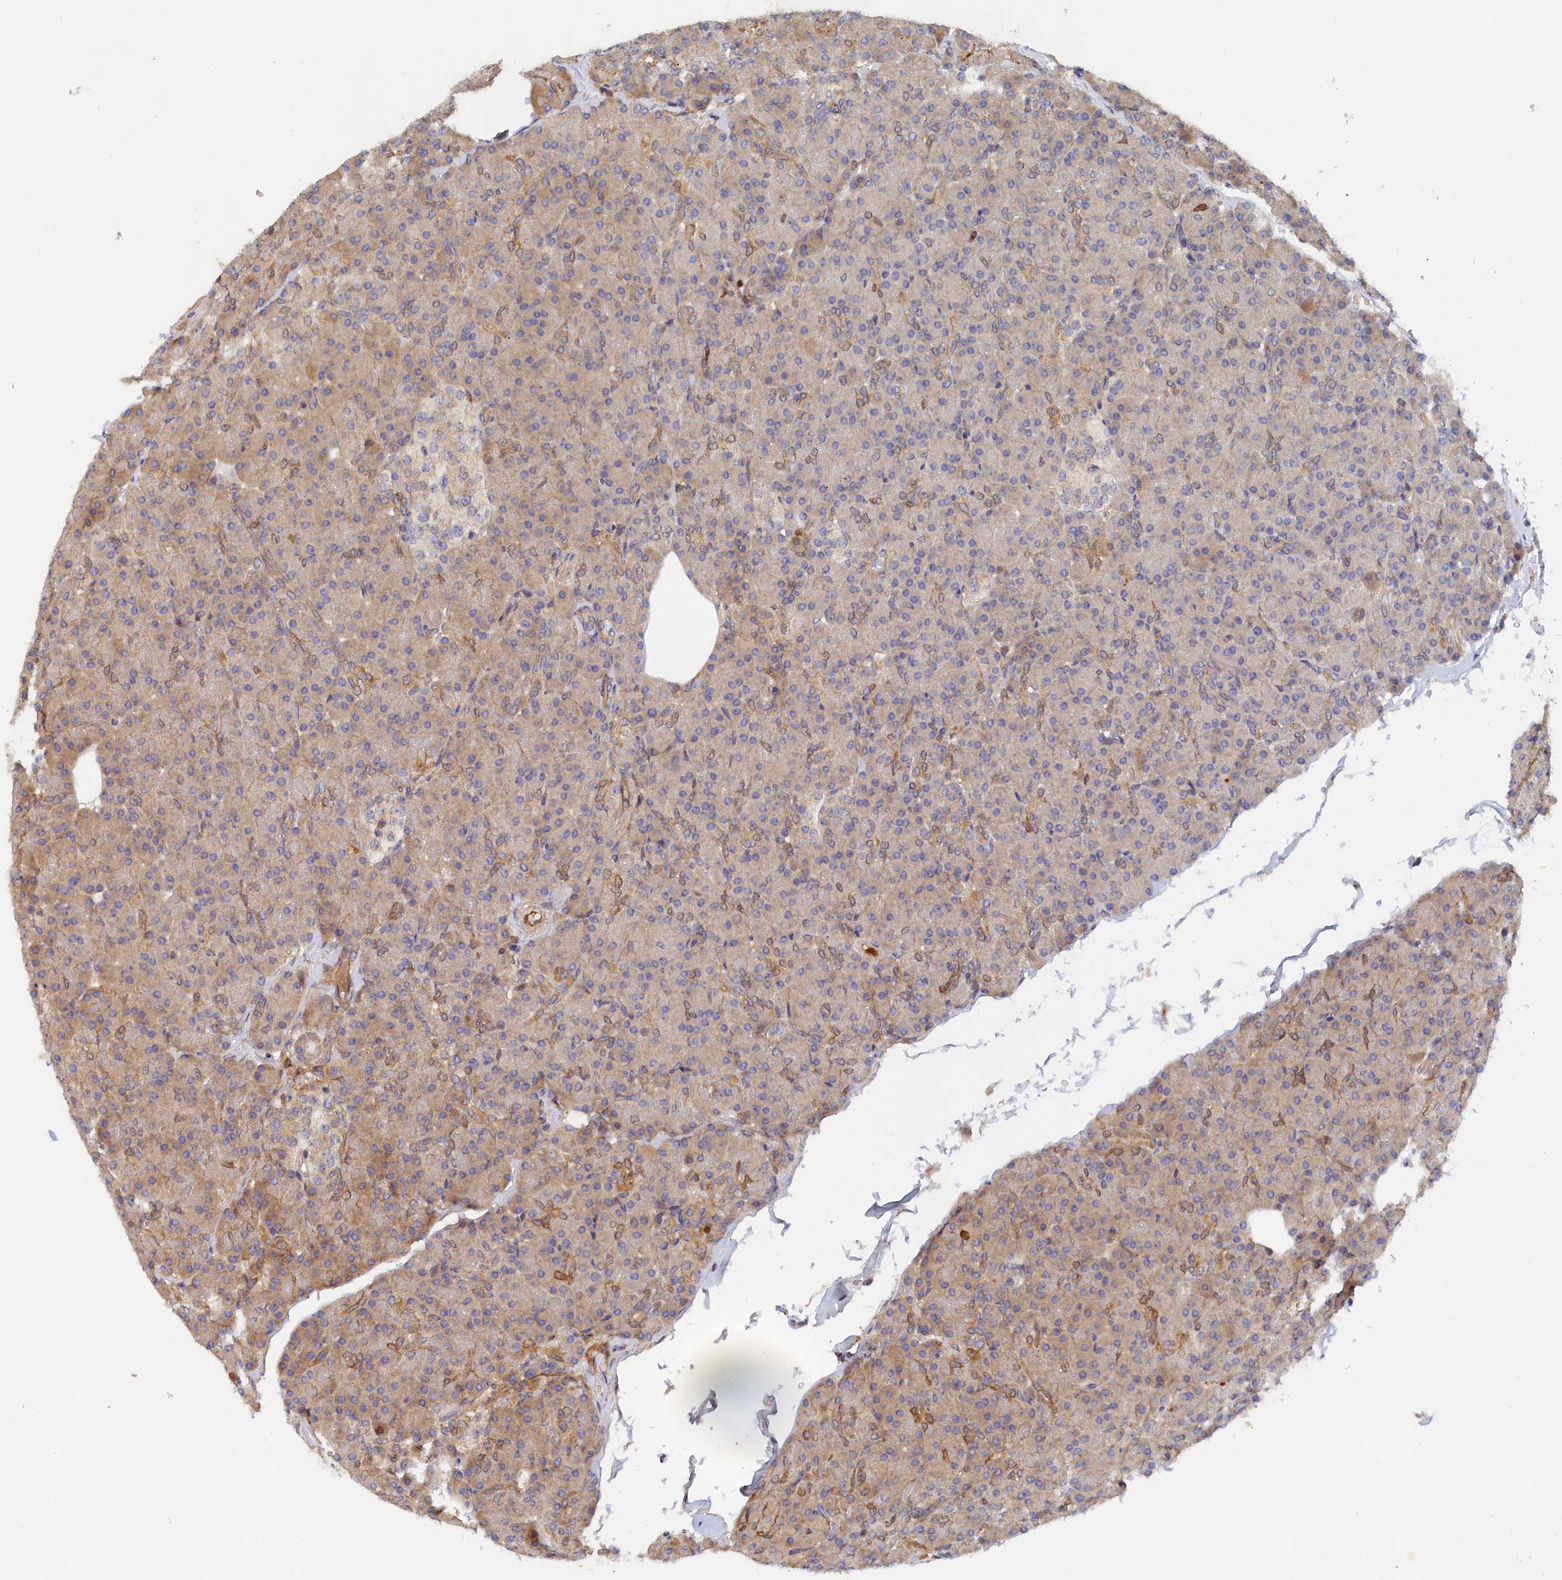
{"staining": {"intensity": "moderate", "quantity": ">75%", "location": "cytoplasmic/membranous"}, "tissue": "pancreas", "cell_type": "Exocrine glandular cells", "image_type": "normal", "snomed": [{"axis": "morphology", "description": "Normal tissue, NOS"}, {"axis": "topography", "description": "Pancreas"}], "caption": "IHC photomicrograph of unremarkable pancreas stained for a protein (brown), which demonstrates medium levels of moderate cytoplasmic/membranous expression in approximately >75% of exocrine glandular cells.", "gene": "SPATA5L1", "patient": {"sex": "female", "age": 43}}